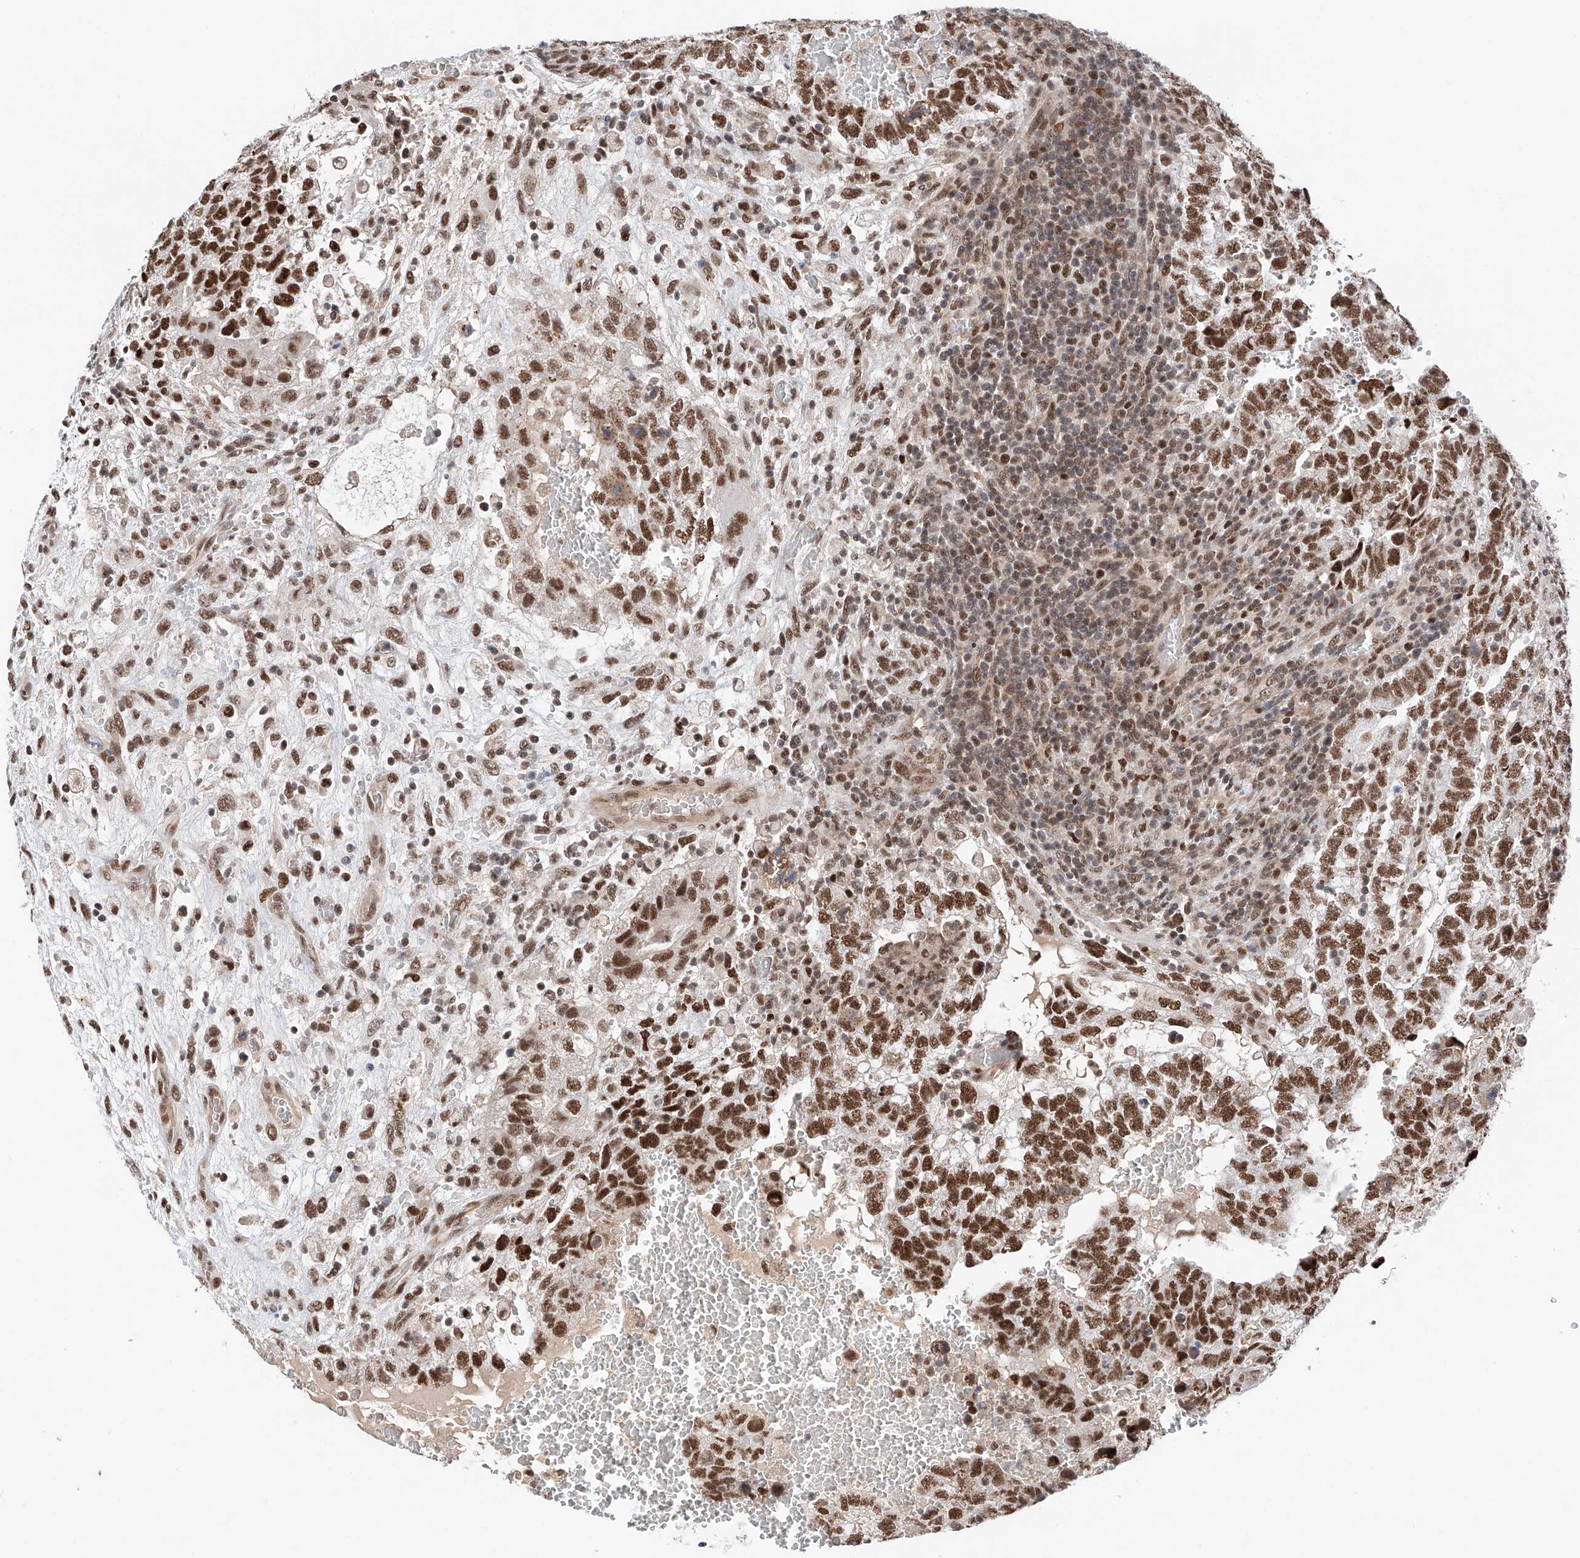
{"staining": {"intensity": "strong", "quantity": ">75%", "location": "nuclear"}, "tissue": "testis cancer", "cell_type": "Tumor cells", "image_type": "cancer", "snomed": [{"axis": "morphology", "description": "Carcinoma, Embryonal, NOS"}, {"axis": "topography", "description": "Testis"}], "caption": "Immunohistochemistry (DAB) staining of human testis cancer displays strong nuclear protein staining in about >75% of tumor cells.", "gene": "SNRNP200", "patient": {"sex": "male", "age": 37}}